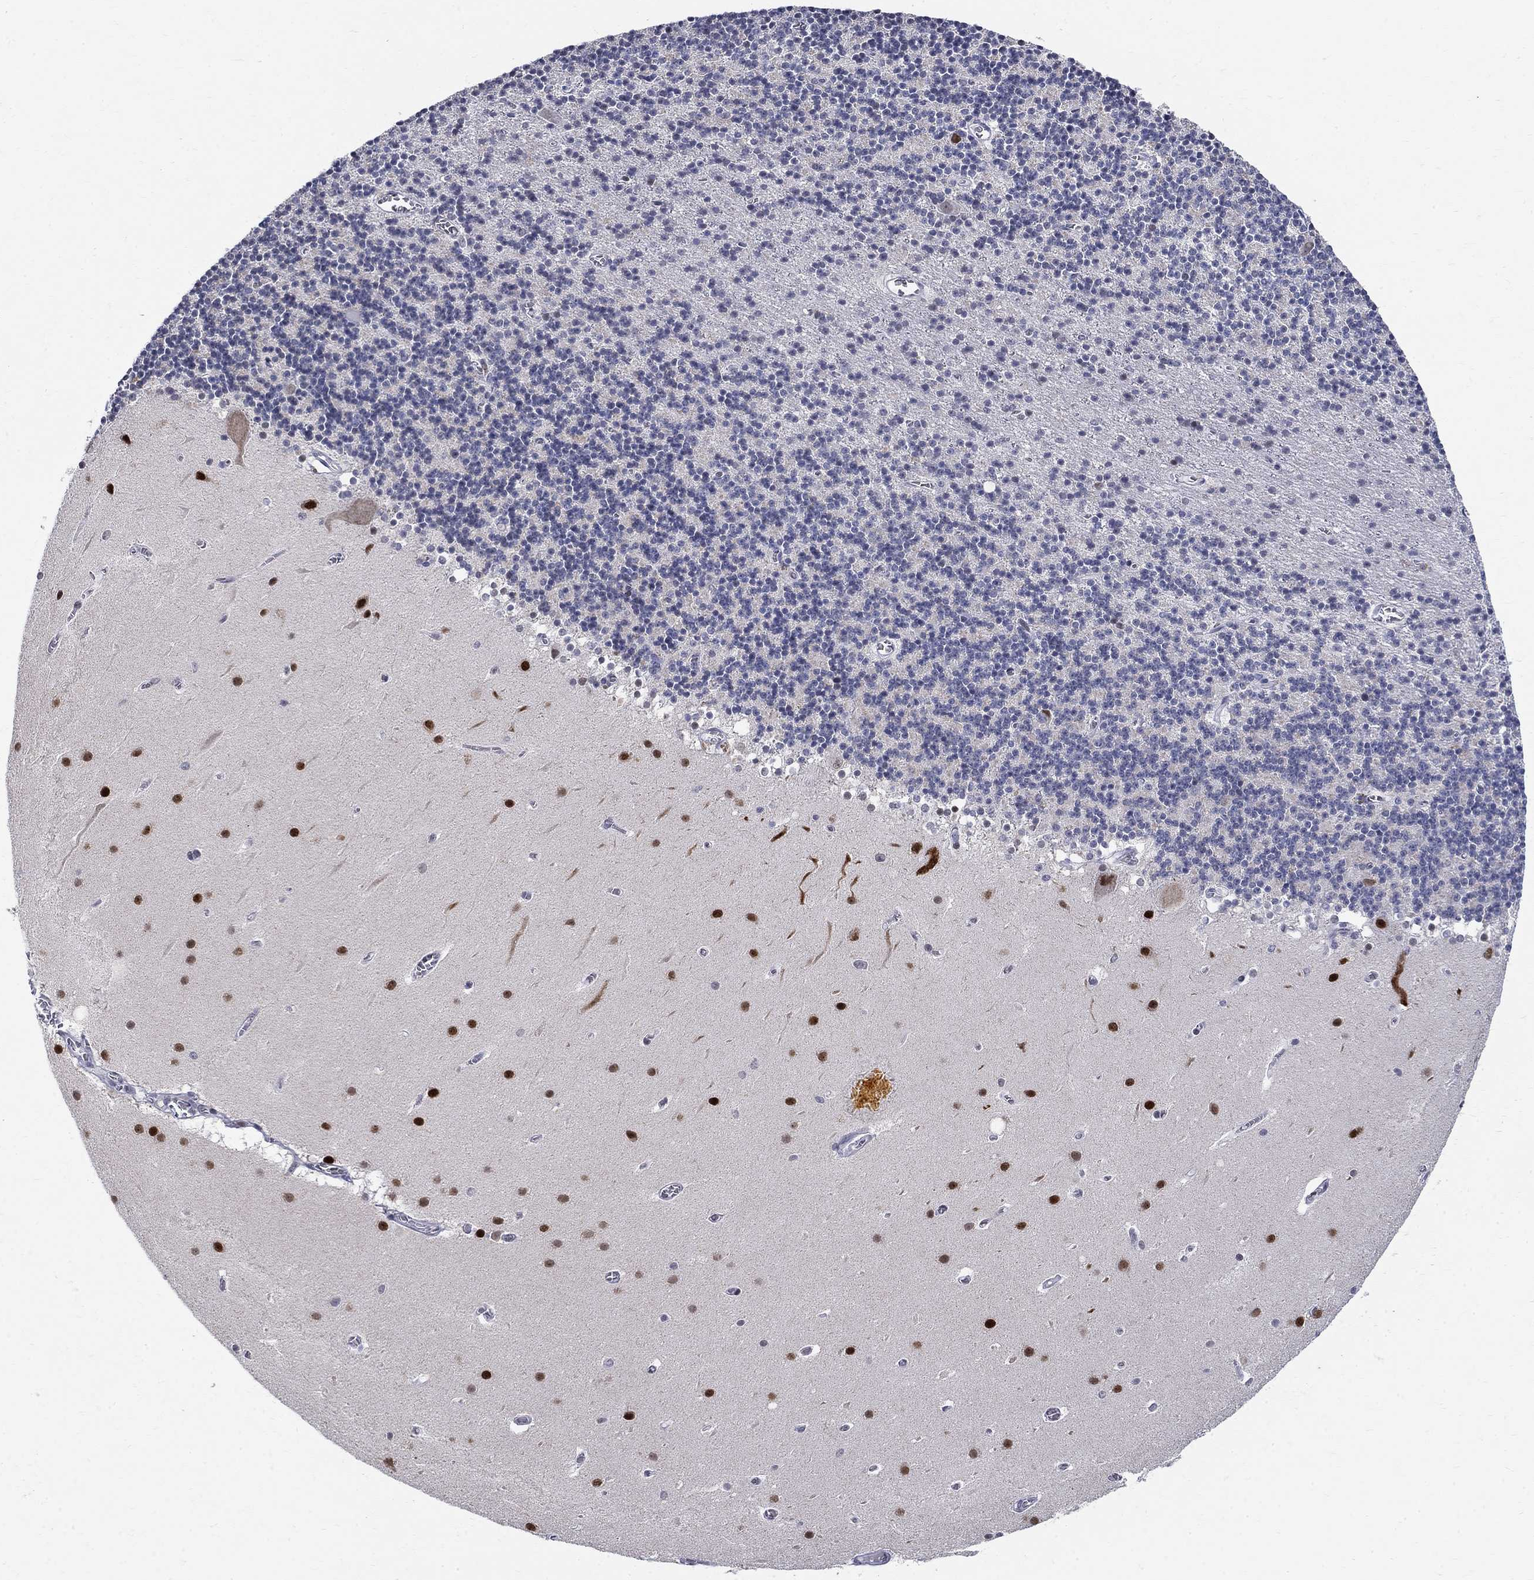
{"staining": {"intensity": "strong", "quantity": "<25%", "location": "nuclear"}, "tissue": "cerebellum", "cell_type": "Cells in granular layer", "image_type": "normal", "snomed": [{"axis": "morphology", "description": "Normal tissue, NOS"}, {"axis": "topography", "description": "Cerebellum"}], "caption": "Immunohistochemical staining of benign cerebellum reveals medium levels of strong nuclear staining in approximately <25% of cells in granular layer.", "gene": "BHLHE22", "patient": {"sex": "male", "age": 70}}